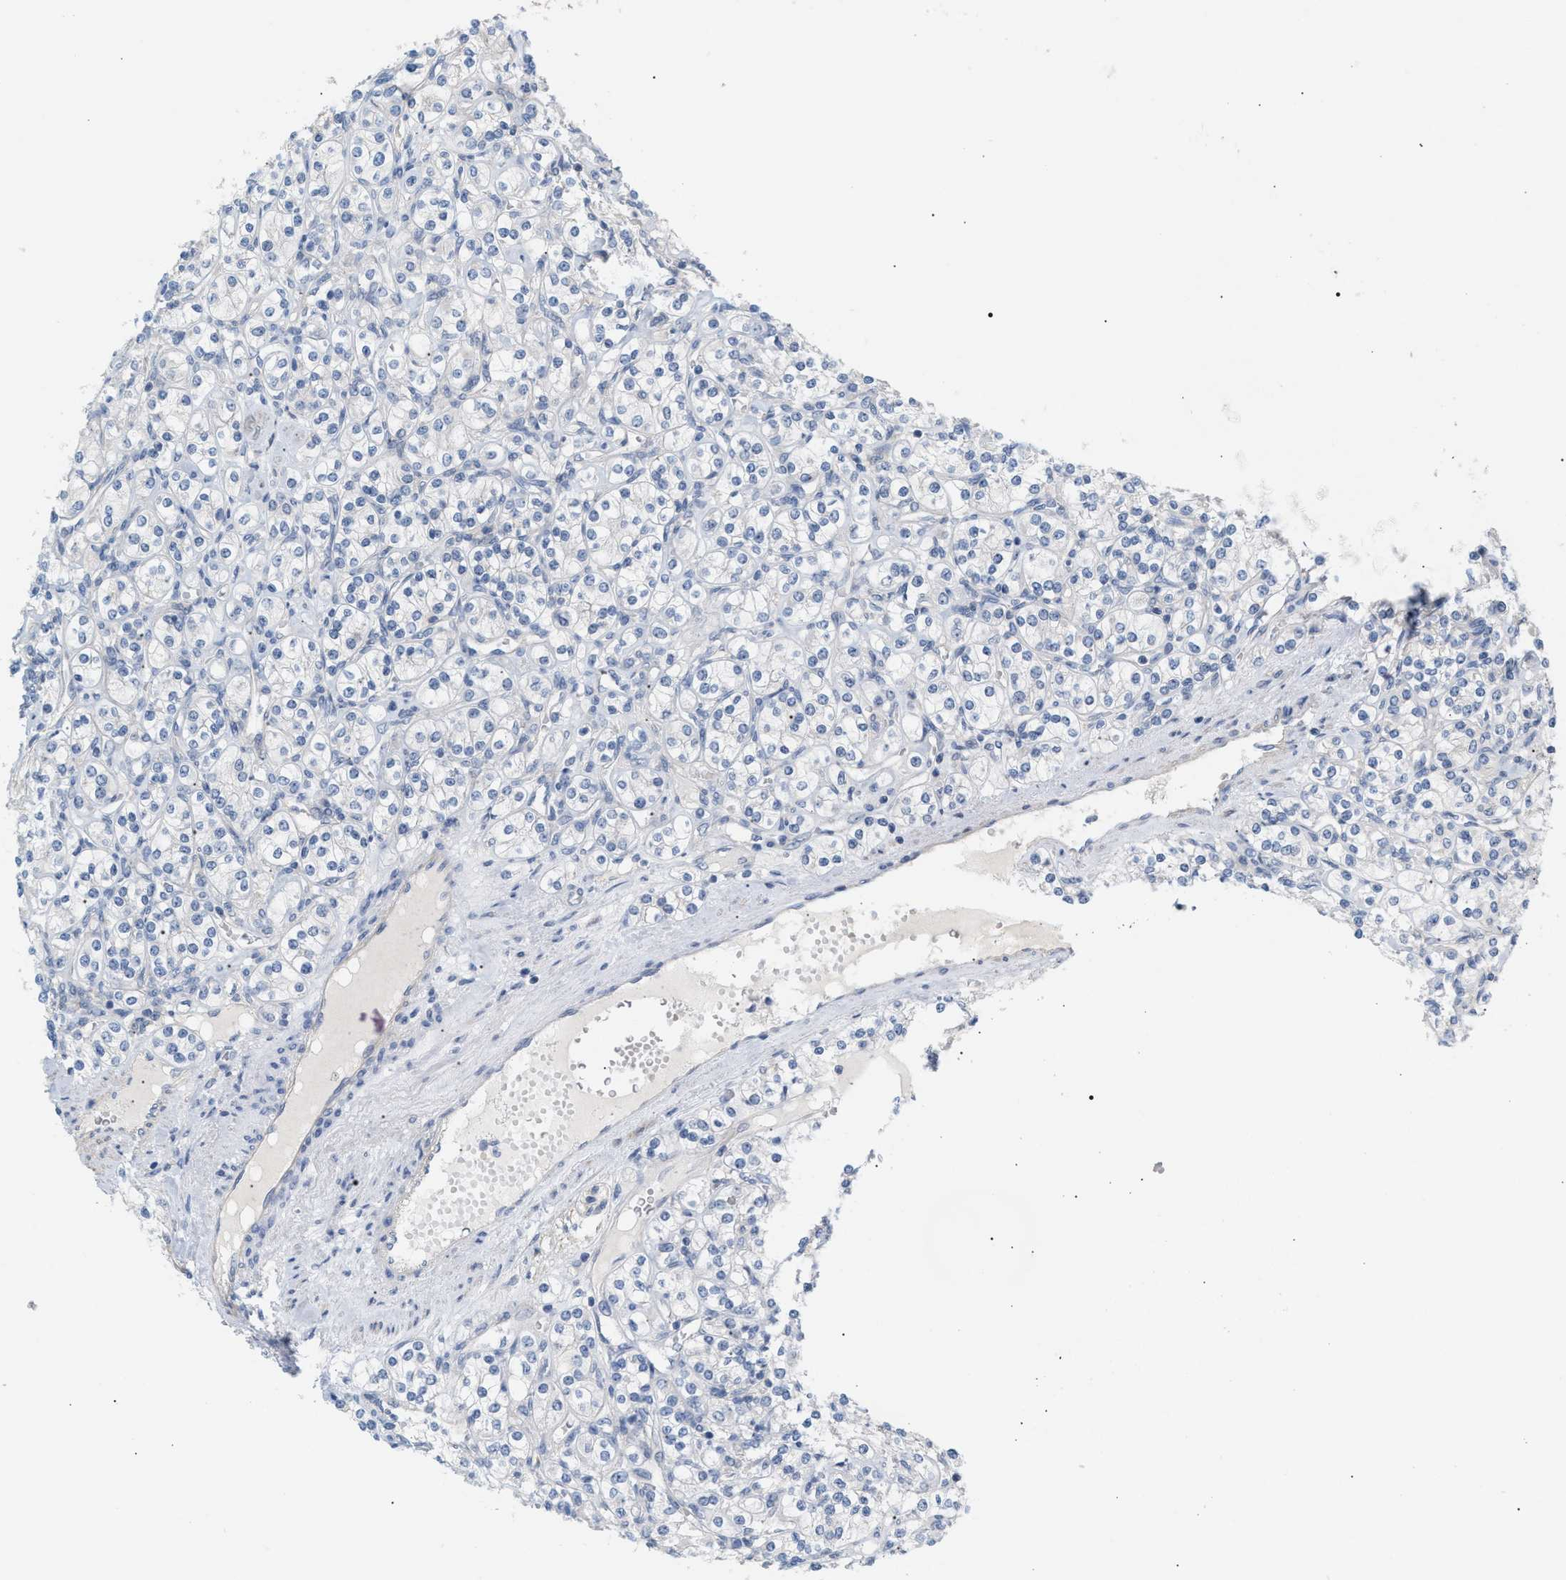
{"staining": {"intensity": "negative", "quantity": "none", "location": "none"}, "tissue": "renal cancer", "cell_type": "Tumor cells", "image_type": "cancer", "snomed": [{"axis": "morphology", "description": "Adenocarcinoma, NOS"}, {"axis": "topography", "description": "Kidney"}], "caption": "Protein analysis of renal cancer (adenocarcinoma) displays no significant positivity in tumor cells.", "gene": "LRCH1", "patient": {"sex": "male", "age": 77}}